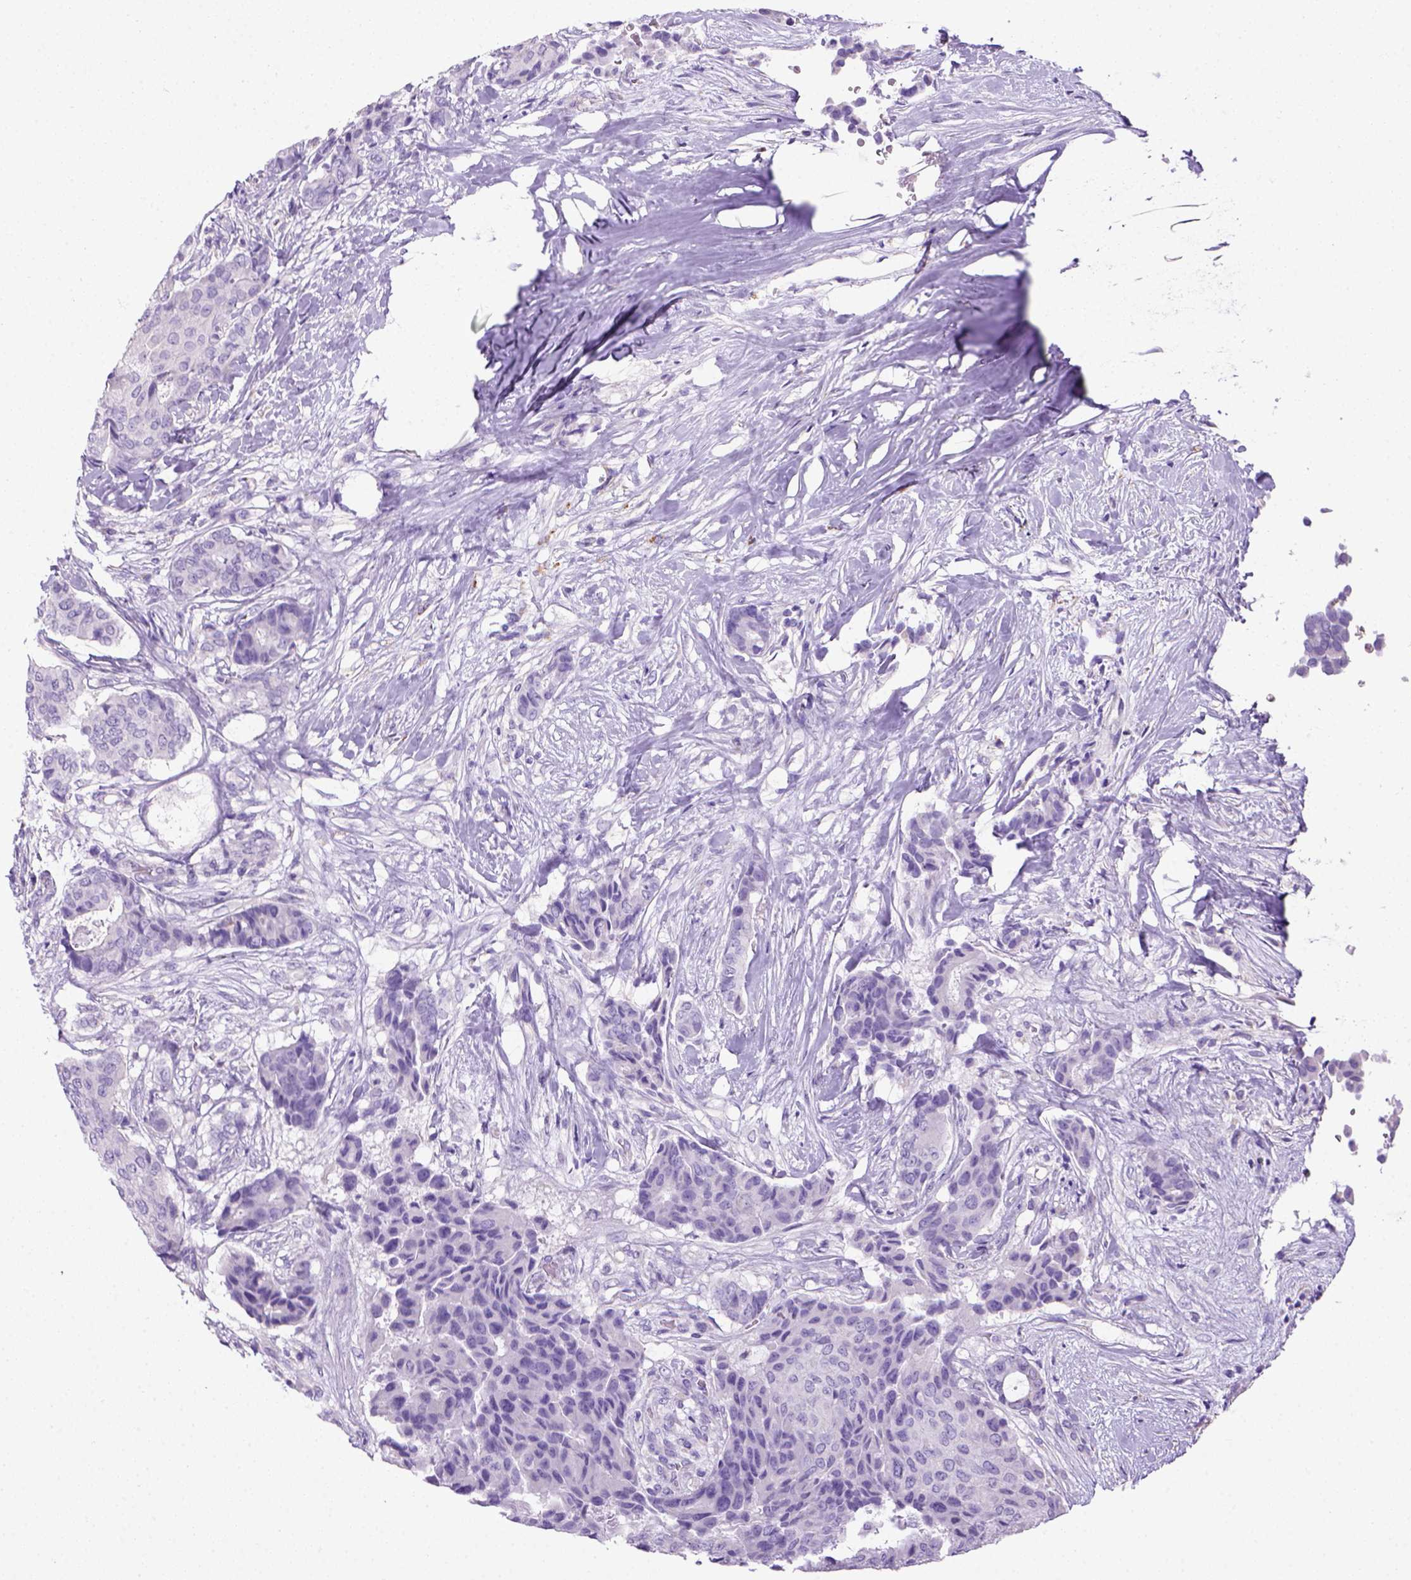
{"staining": {"intensity": "negative", "quantity": "none", "location": "none"}, "tissue": "breast cancer", "cell_type": "Tumor cells", "image_type": "cancer", "snomed": [{"axis": "morphology", "description": "Duct carcinoma"}, {"axis": "topography", "description": "Breast"}], "caption": "IHC of breast infiltrating ductal carcinoma shows no positivity in tumor cells.", "gene": "ARHGEF33", "patient": {"sex": "female", "age": 75}}